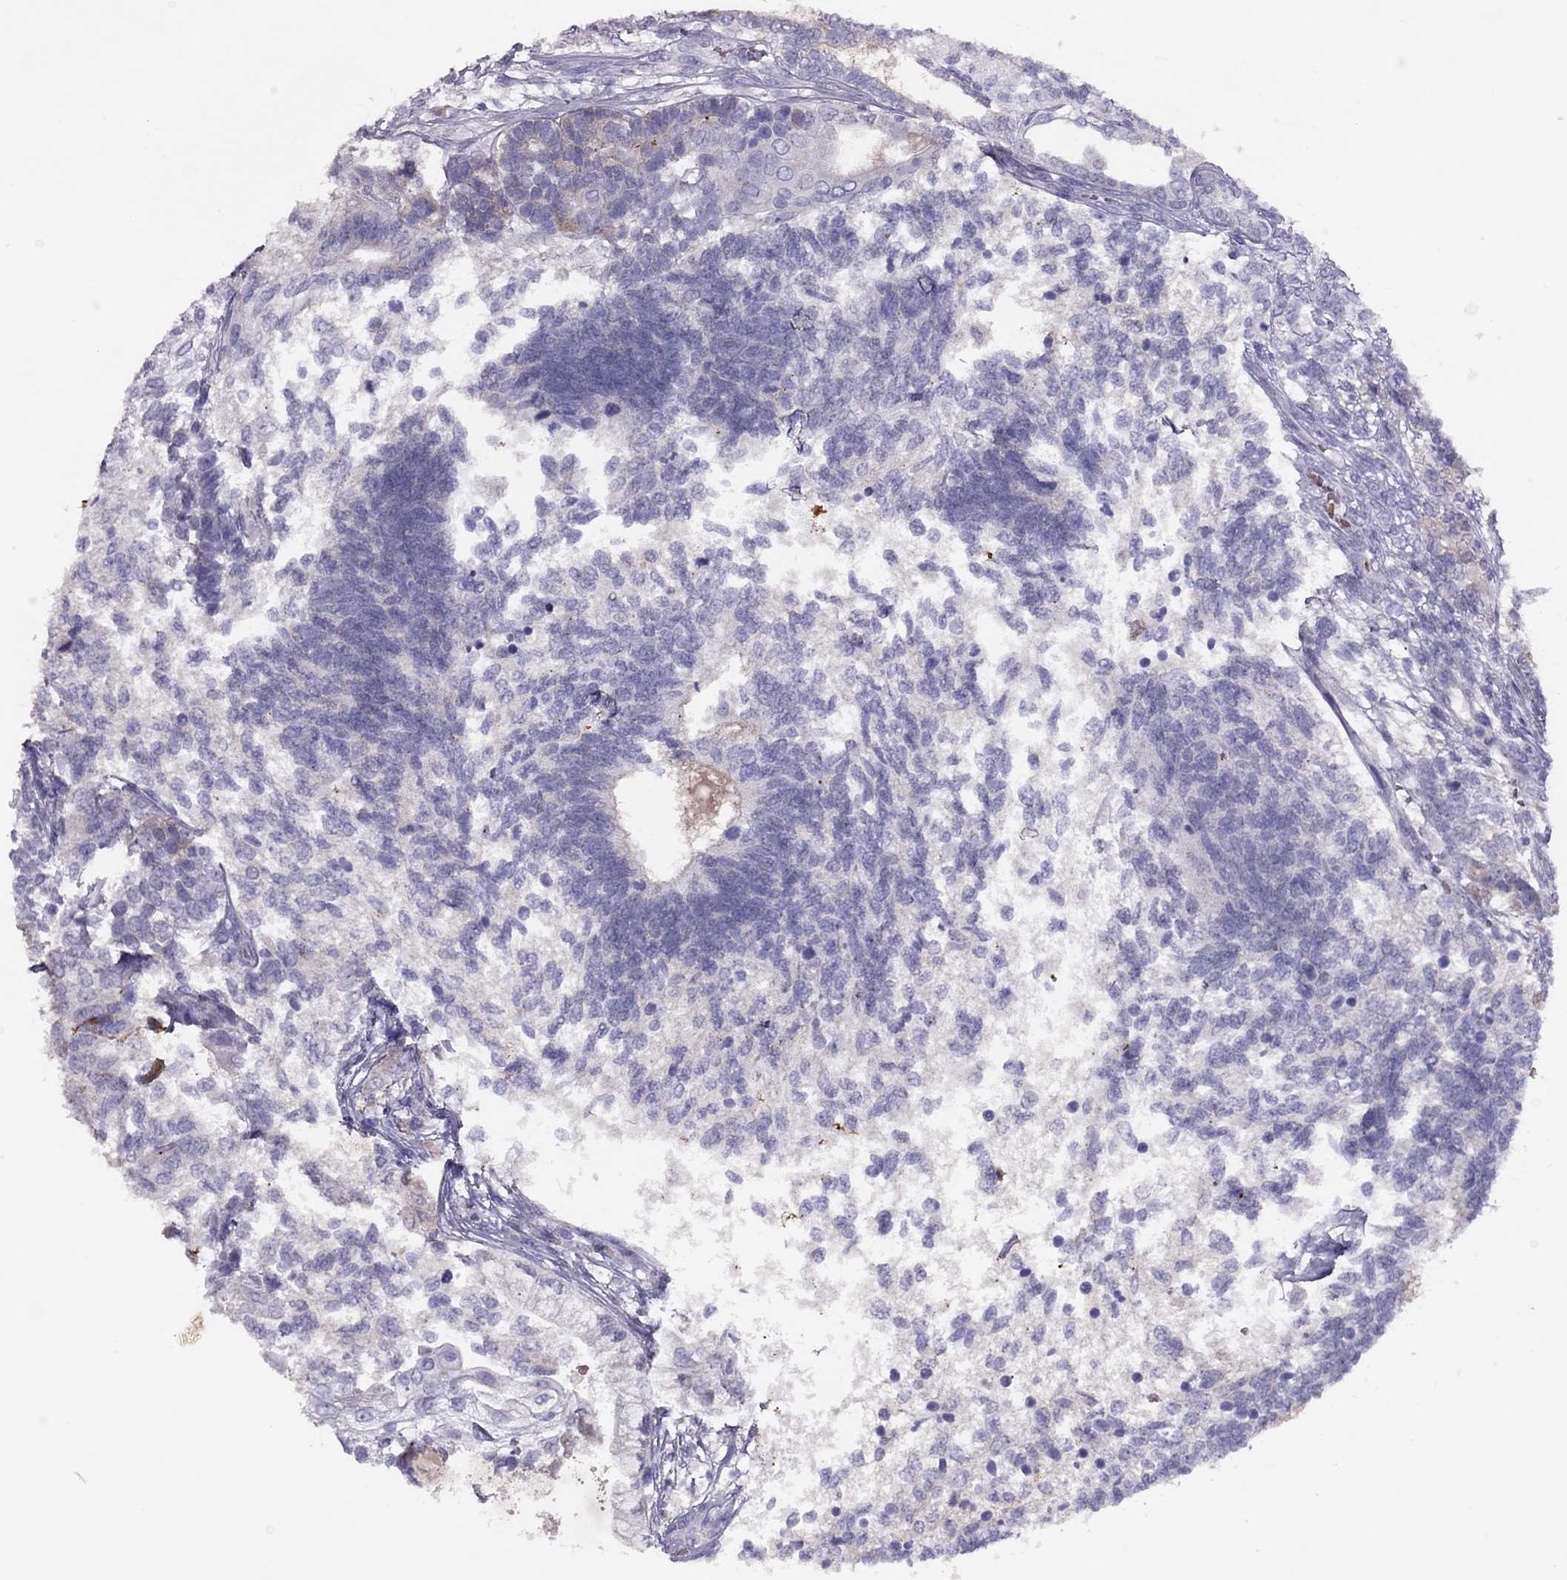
{"staining": {"intensity": "negative", "quantity": "none", "location": "none"}, "tissue": "testis cancer", "cell_type": "Tumor cells", "image_type": "cancer", "snomed": [{"axis": "morphology", "description": "Seminoma, NOS"}, {"axis": "morphology", "description": "Carcinoma, Embryonal, NOS"}, {"axis": "topography", "description": "Testis"}], "caption": "Human testis embryonal carcinoma stained for a protein using immunohistochemistry (IHC) displays no expression in tumor cells.", "gene": "RHD", "patient": {"sex": "male", "age": 41}}